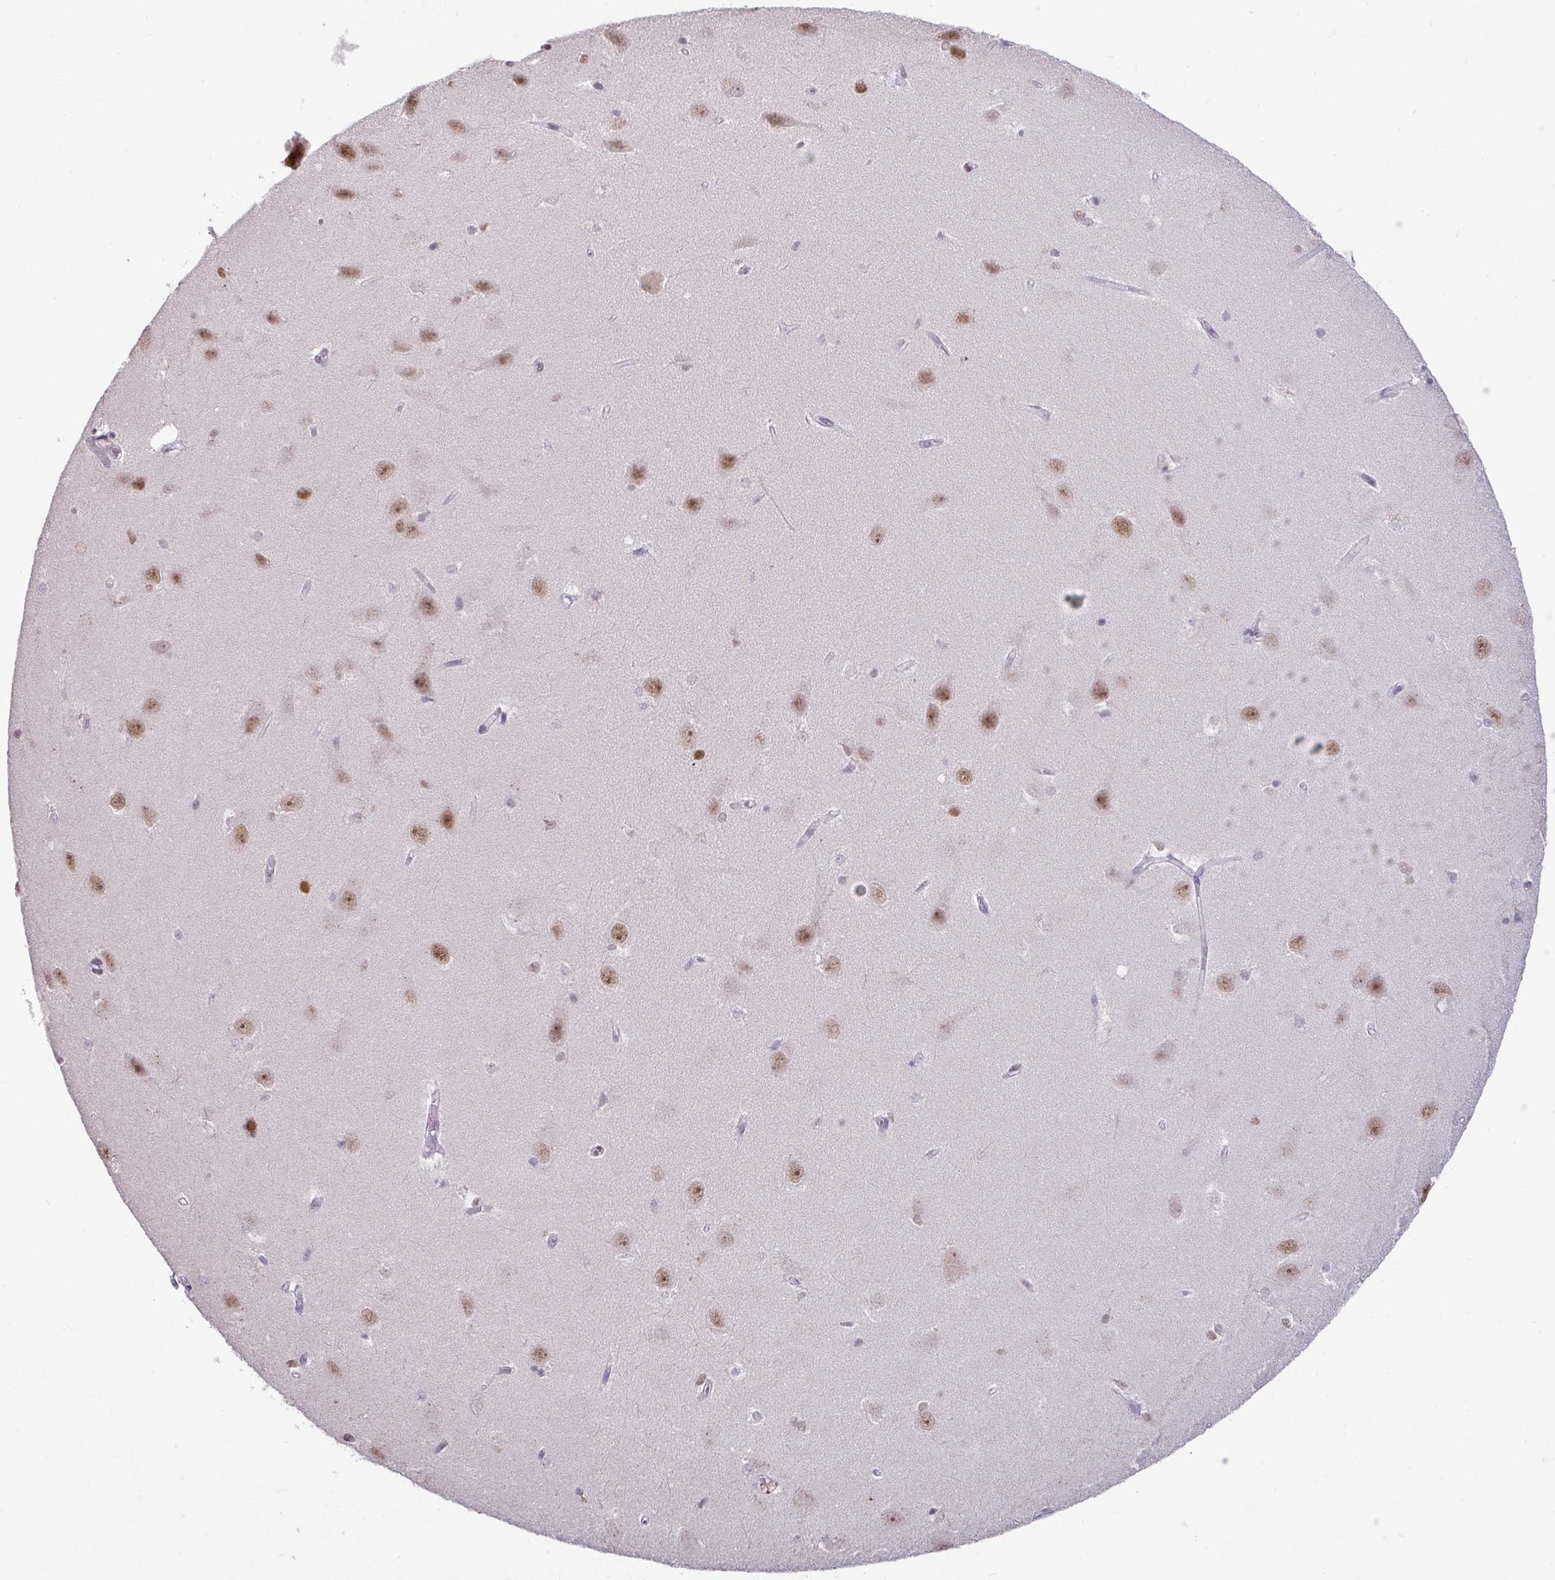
{"staining": {"intensity": "moderate", "quantity": "<25%", "location": "nuclear"}, "tissue": "hippocampus", "cell_type": "Glial cells", "image_type": "normal", "snomed": [{"axis": "morphology", "description": "Normal tissue, NOS"}, {"axis": "topography", "description": "Hippocampus"}], "caption": "A histopathology image showing moderate nuclear staining in about <25% of glial cells in normal hippocampus, as visualized by brown immunohistochemical staining.", "gene": "TDG", "patient": {"sex": "female", "age": 64}}